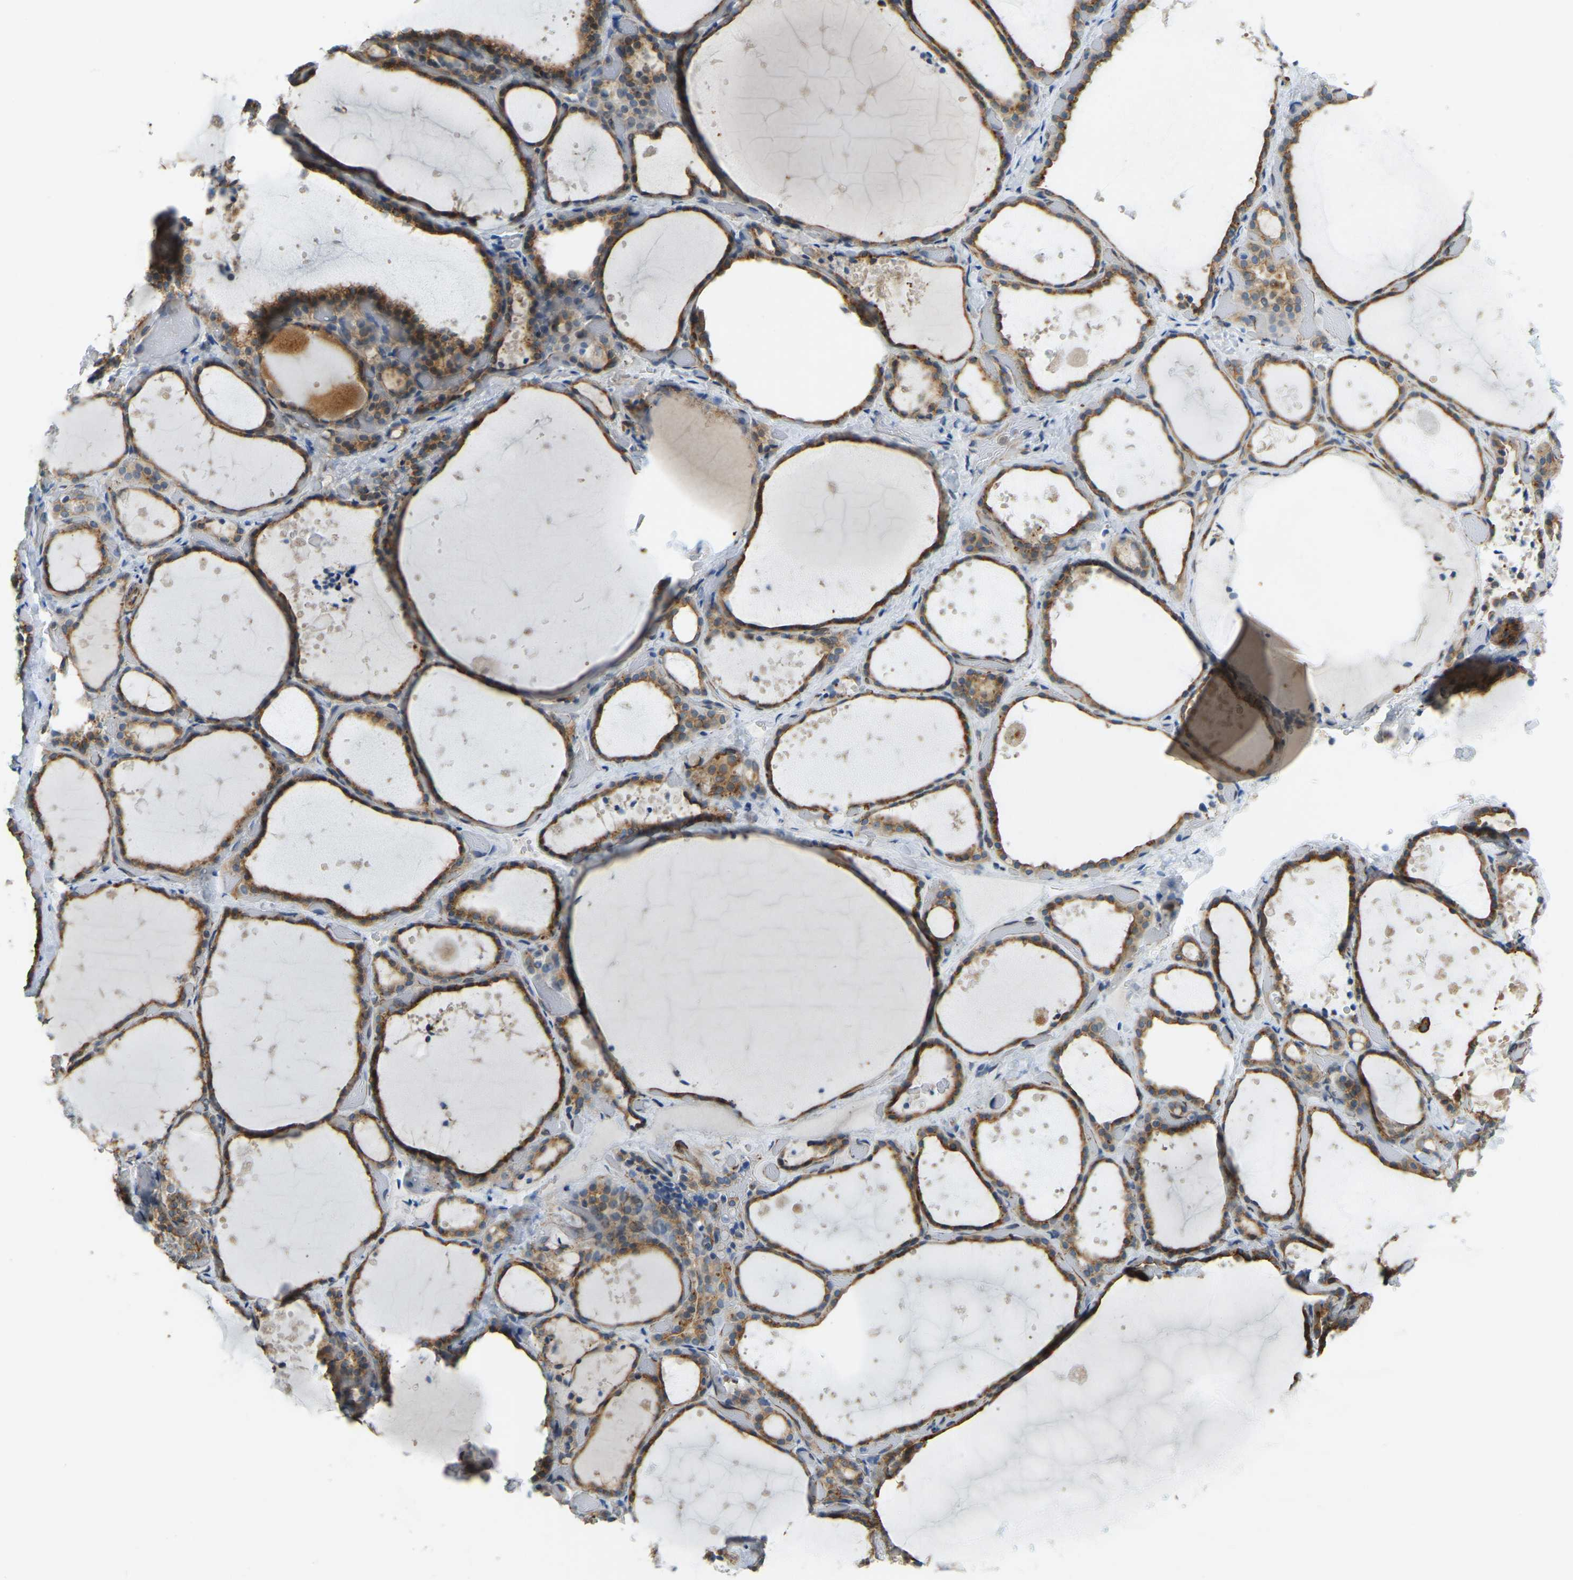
{"staining": {"intensity": "moderate", "quantity": ">75%", "location": "cytoplasmic/membranous"}, "tissue": "thyroid gland", "cell_type": "Glandular cells", "image_type": "normal", "snomed": [{"axis": "morphology", "description": "Normal tissue, NOS"}, {"axis": "topography", "description": "Thyroid gland"}], "caption": "DAB immunohistochemical staining of unremarkable thyroid gland shows moderate cytoplasmic/membranous protein staining in about >75% of glandular cells. (DAB (3,3'-diaminobenzidine) IHC, brown staining for protein, blue staining for nuclei).", "gene": "NME8", "patient": {"sex": "female", "age": 44}}